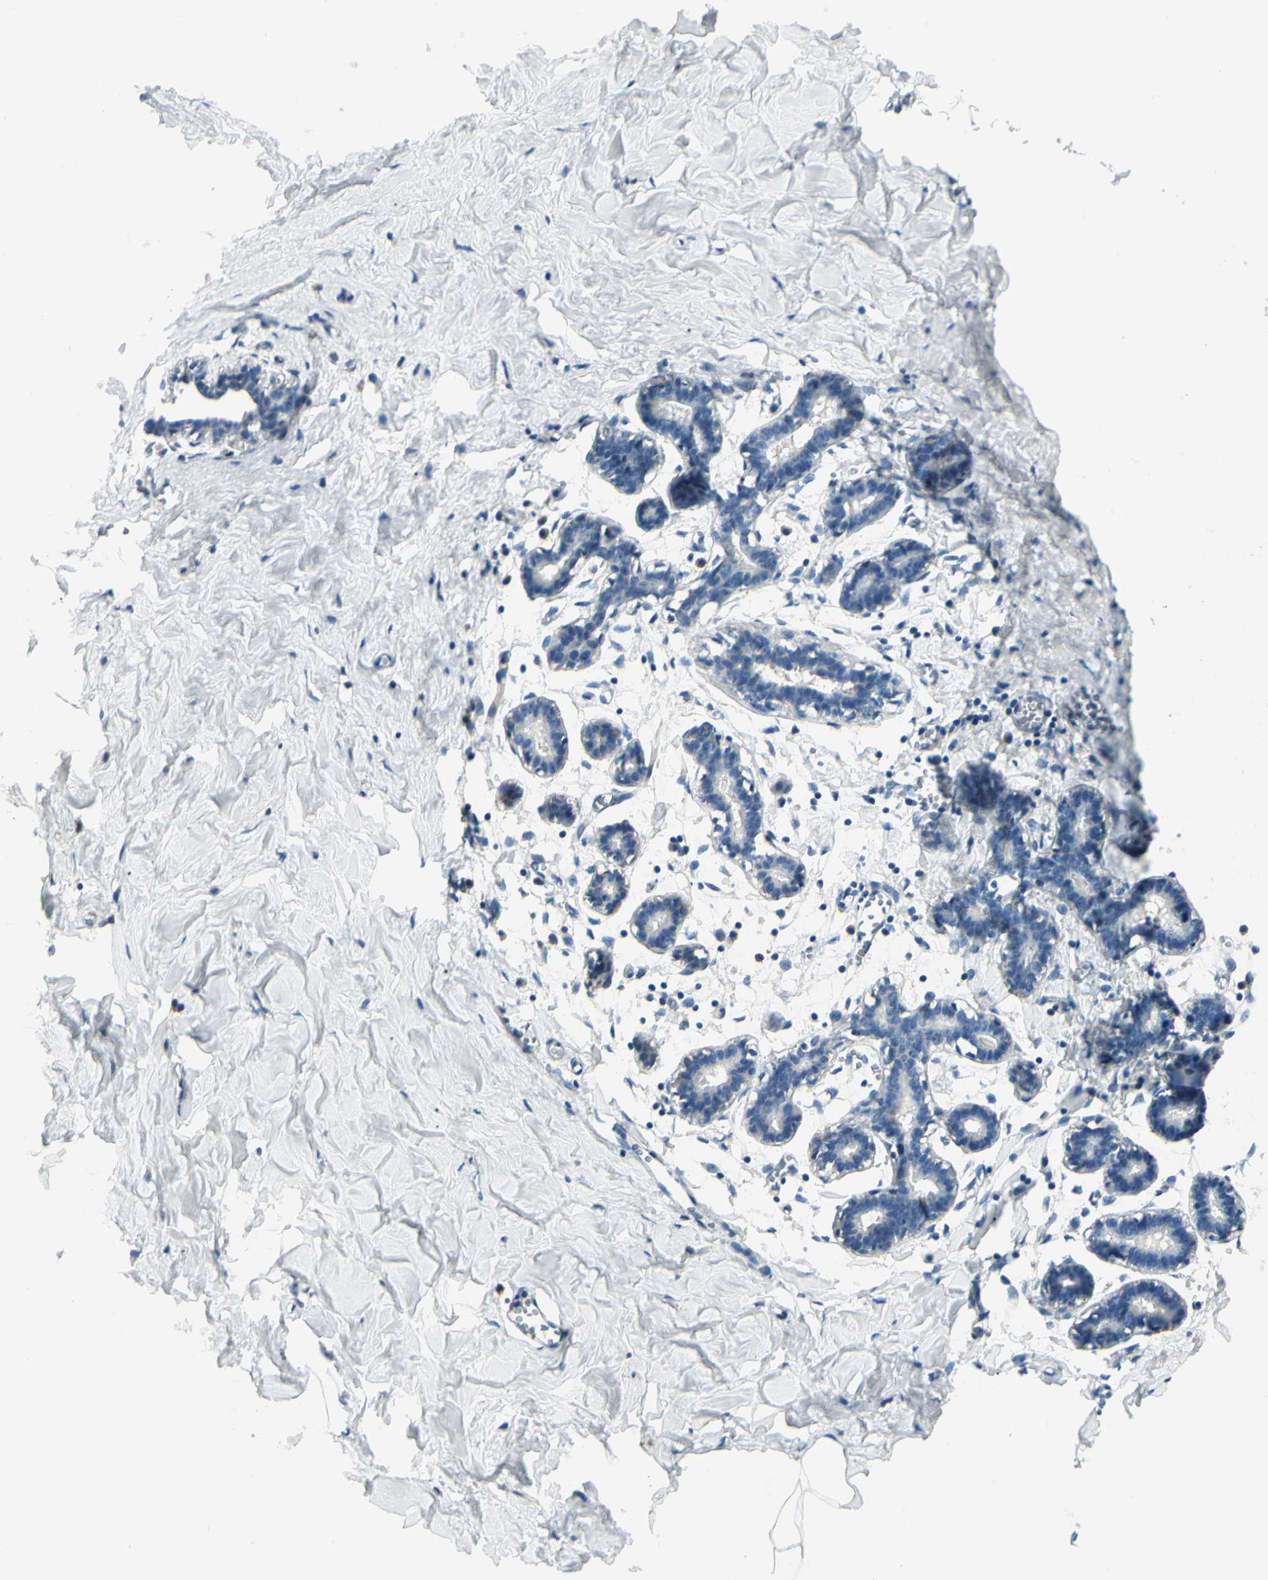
{"staining": {"intensity": "negative", "quantity": "none", "location": "none"}, "tissue": "breast", "cell_type": "Adipocytes", "image_type": "normal", "snomed": [{"axis": "morphology", "description": "Normal tissue, NOS"}, {"axis": "topography", "description": "Breast"}], "caption": "This photomicrograph is of benign breast stained with immunohistochemistry to label a protein in brown with the nuclei are counter-stained blue. There is no positivity in adipocytes. (DAB immunohistochemistry (IHC), high magnification).", "gene": "MRPL9", "patient": {"sex": "female", "age": 27}}